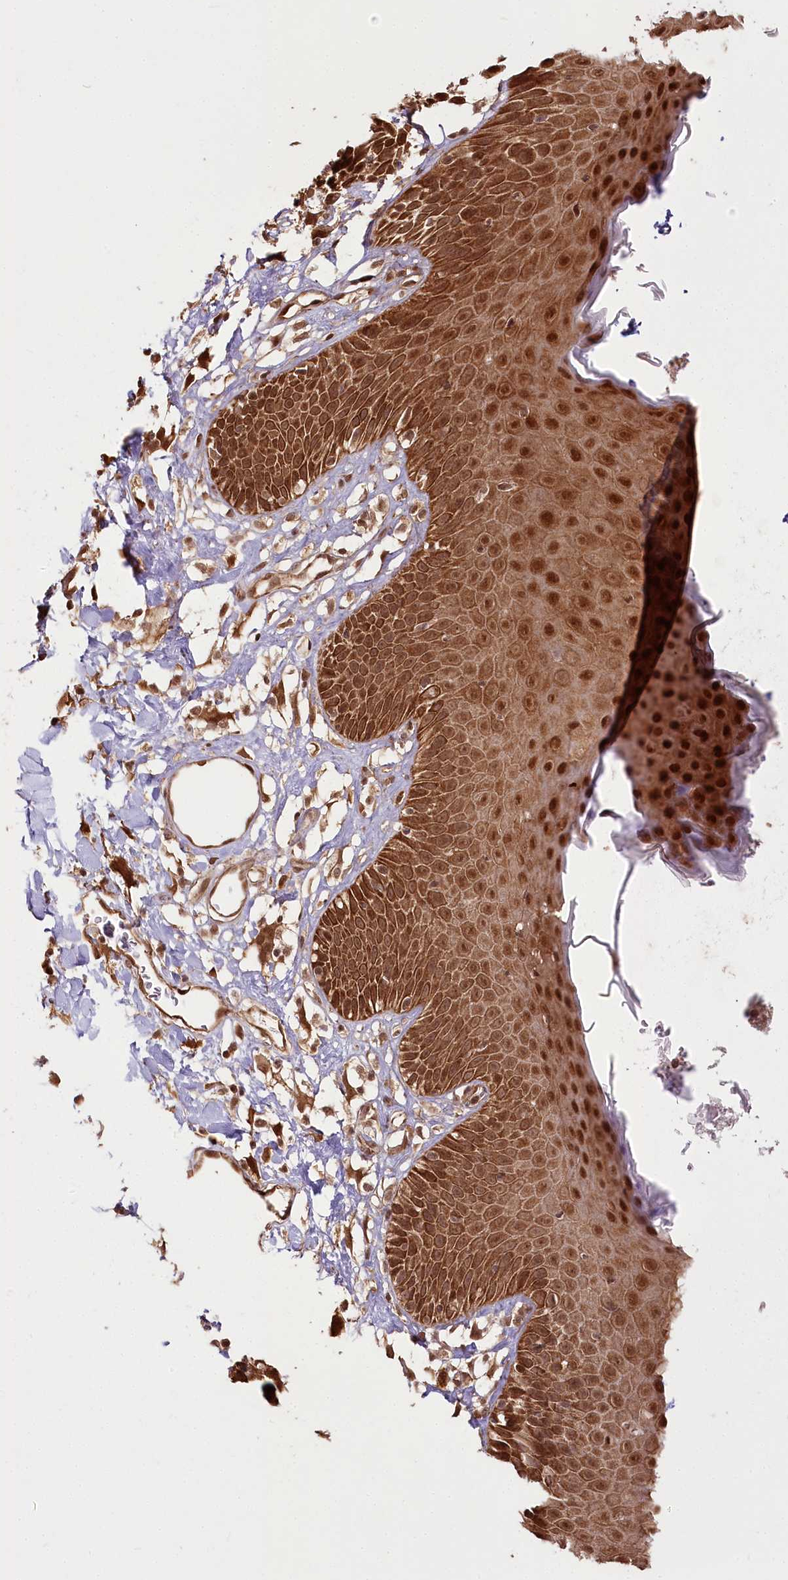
{"staining": {"intensity": "strong", "quantity": ">75%", "location": "cytoplasmic/membranous,nuclear"}, "tissue": "skin", "cell_type": "Epidermal cells", "image_type": "normal", "snomed": [{"axis": "morphology", "description": "Normal tissue, NOS"}, {"axis": "topography", "description": "Vulva"}], "caption": "IHC of benign skin demonstrates high levels of strong cytoplasmic/membranous,nuclear expression in about >75% of epidermal cells.", "gene": "R3HDM2", "patient": {"sex": "female", "age": 68}}